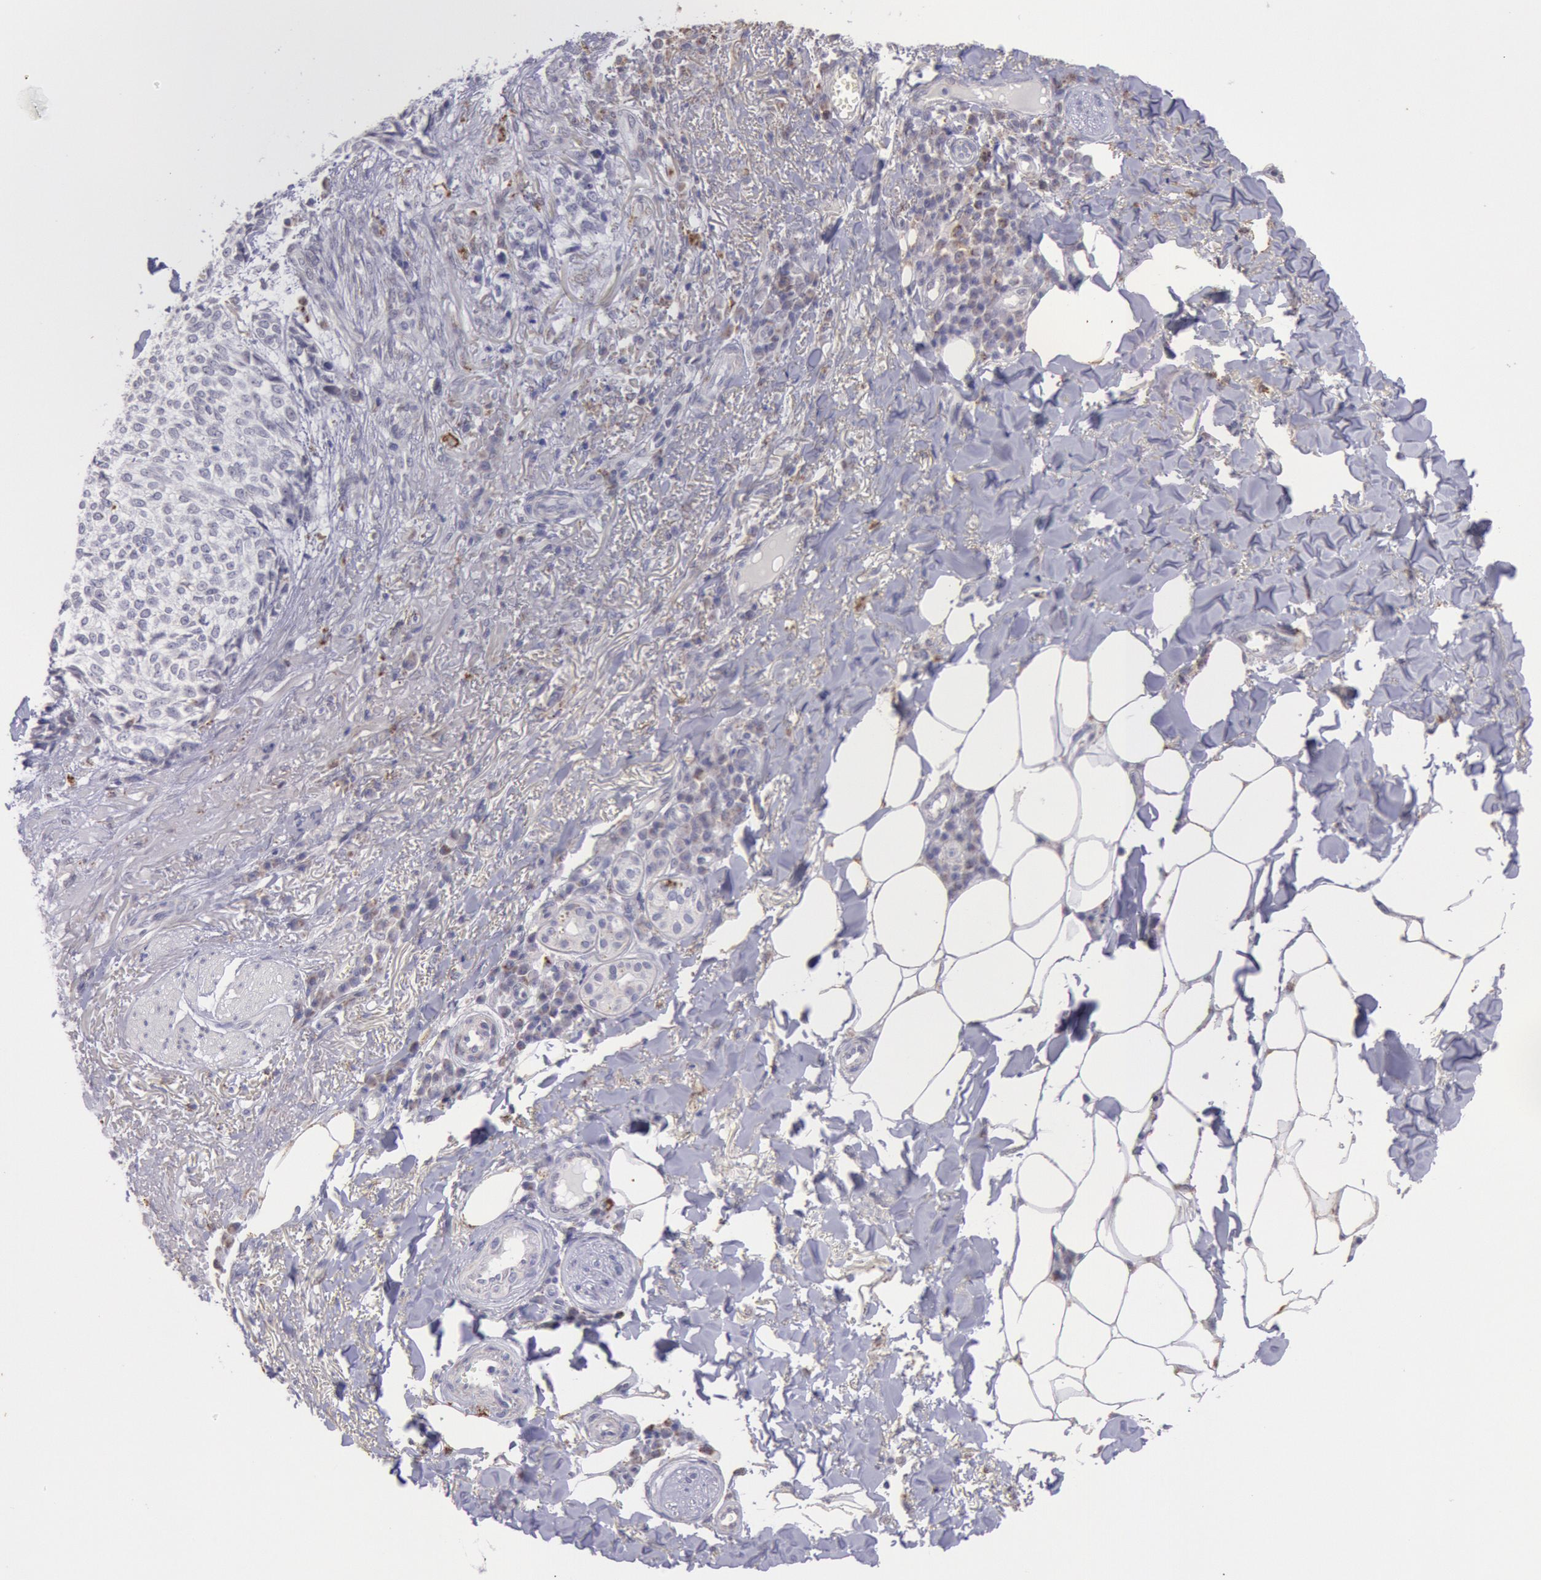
{"staining": {"intensity": "negative", "quantity": "none", "location": "none"}, "tissue": "skin cancer", "cell_type": "Tumor cells", "image_type": "cancer", "snomed": [{"axis": "morphology", "description": "Basal cell carcinoma"}, {"axis": "topography", "description": "Skin"}], "caption": "Immunohistochemical staining of human skin cancer exhibits no significant expression in tumor cells. (Stains: DAB (3,3'-diaminobenzidine) immunohistochemistry (IHC) with hematoxylin counter stain, Microscopy: brightfield microscopy at high magnification).", "gene": "FRMD6", "patient": {"sex": "female", "age": 89}}